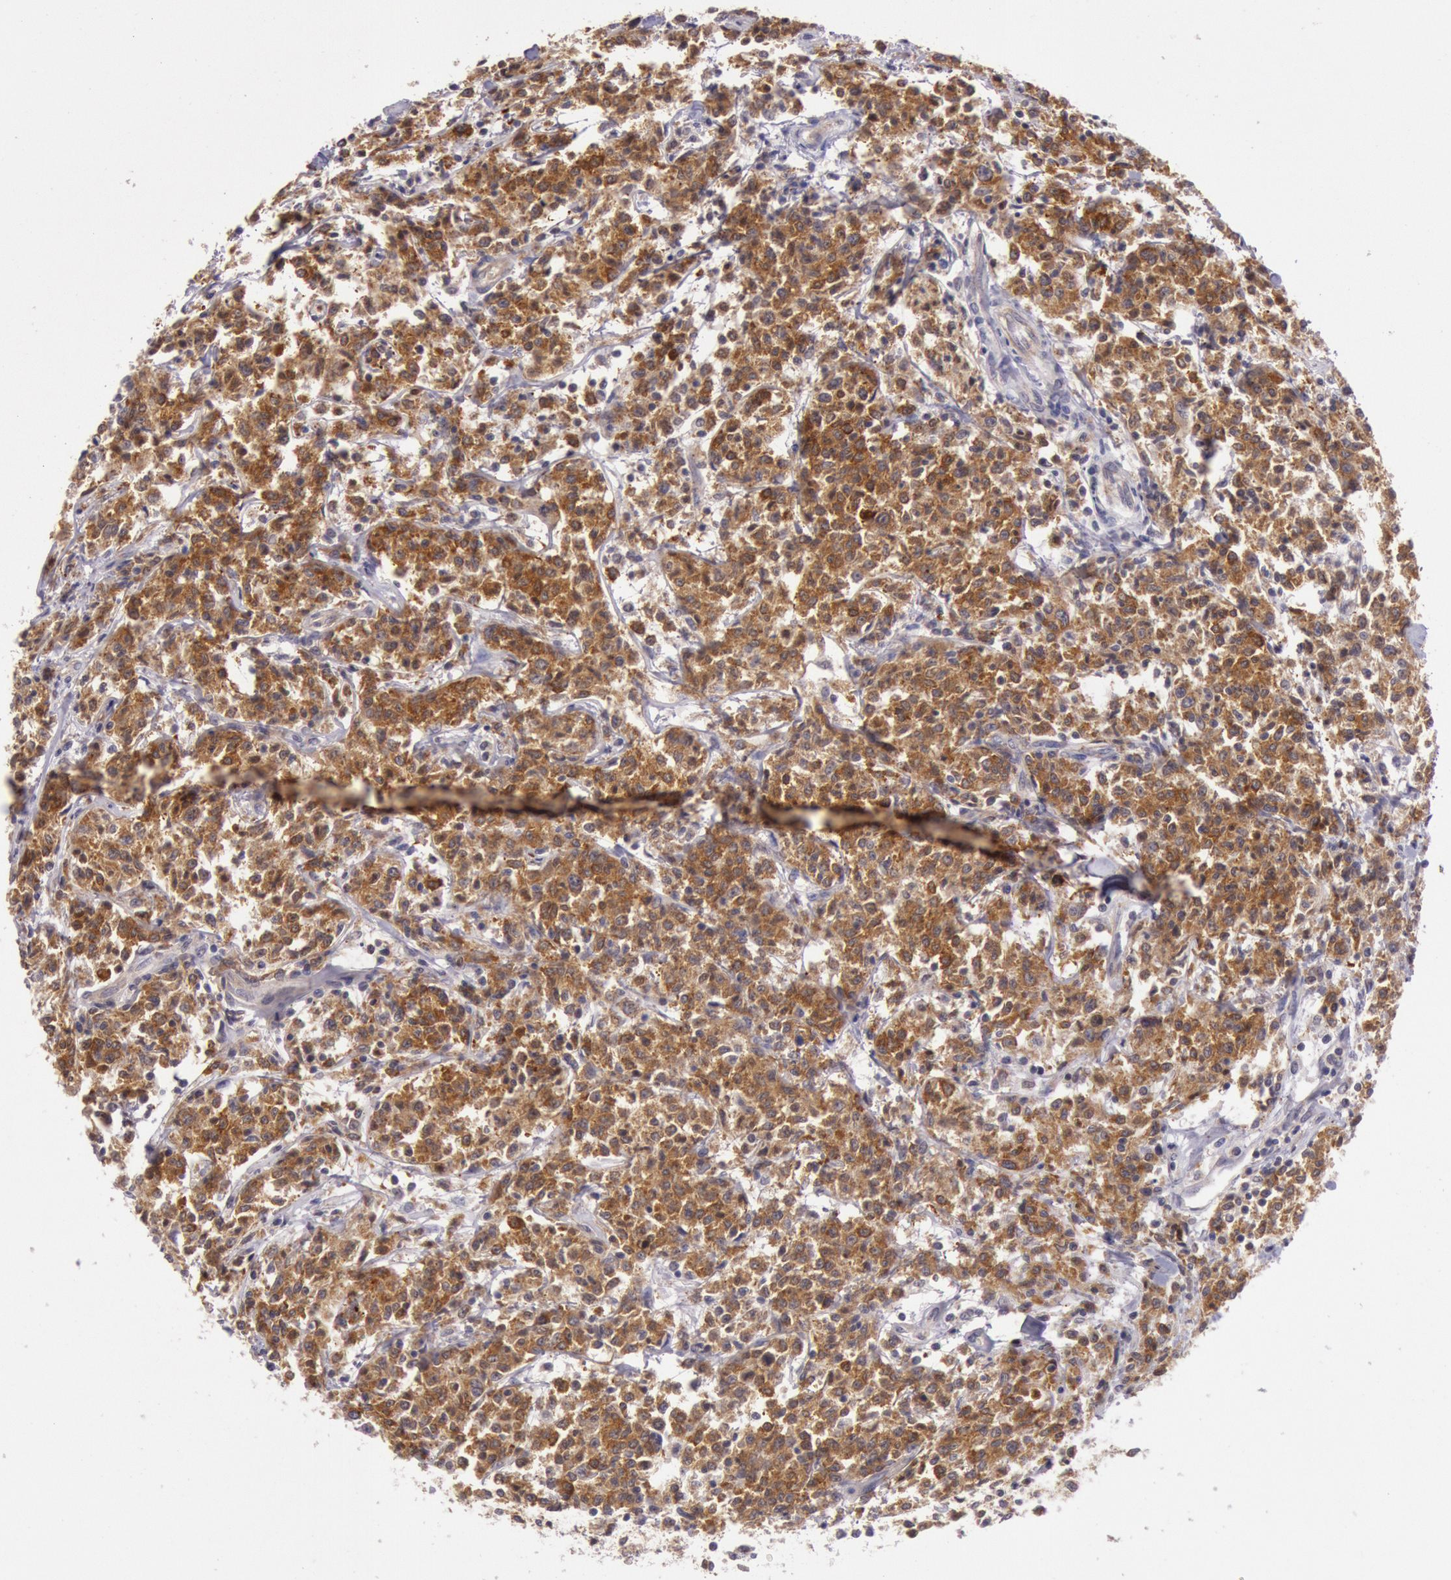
{"staining": {"intensity": "strong", "quantity": ">75%", "location": "cytoplasmic/membranous"}, "tissue": "lymphoma", "cell_type": "Tumor cells", "image_type": "cancer", "snomed": [{"axis": "morphology", "description": "Malignant lymphoma, non-Hodgkin's type, Low grade"}, {"axis": "topography", "description": "Small intestine"}], "caption": "A high-resolution histopathology image shows immunohistochemistry staining of lymphoma, which displays strong cytoplasmic/membranous staining in about >75% of tumor cells.", "gene": "CDK16", "patient": {"sex": "female", "age": 59}}